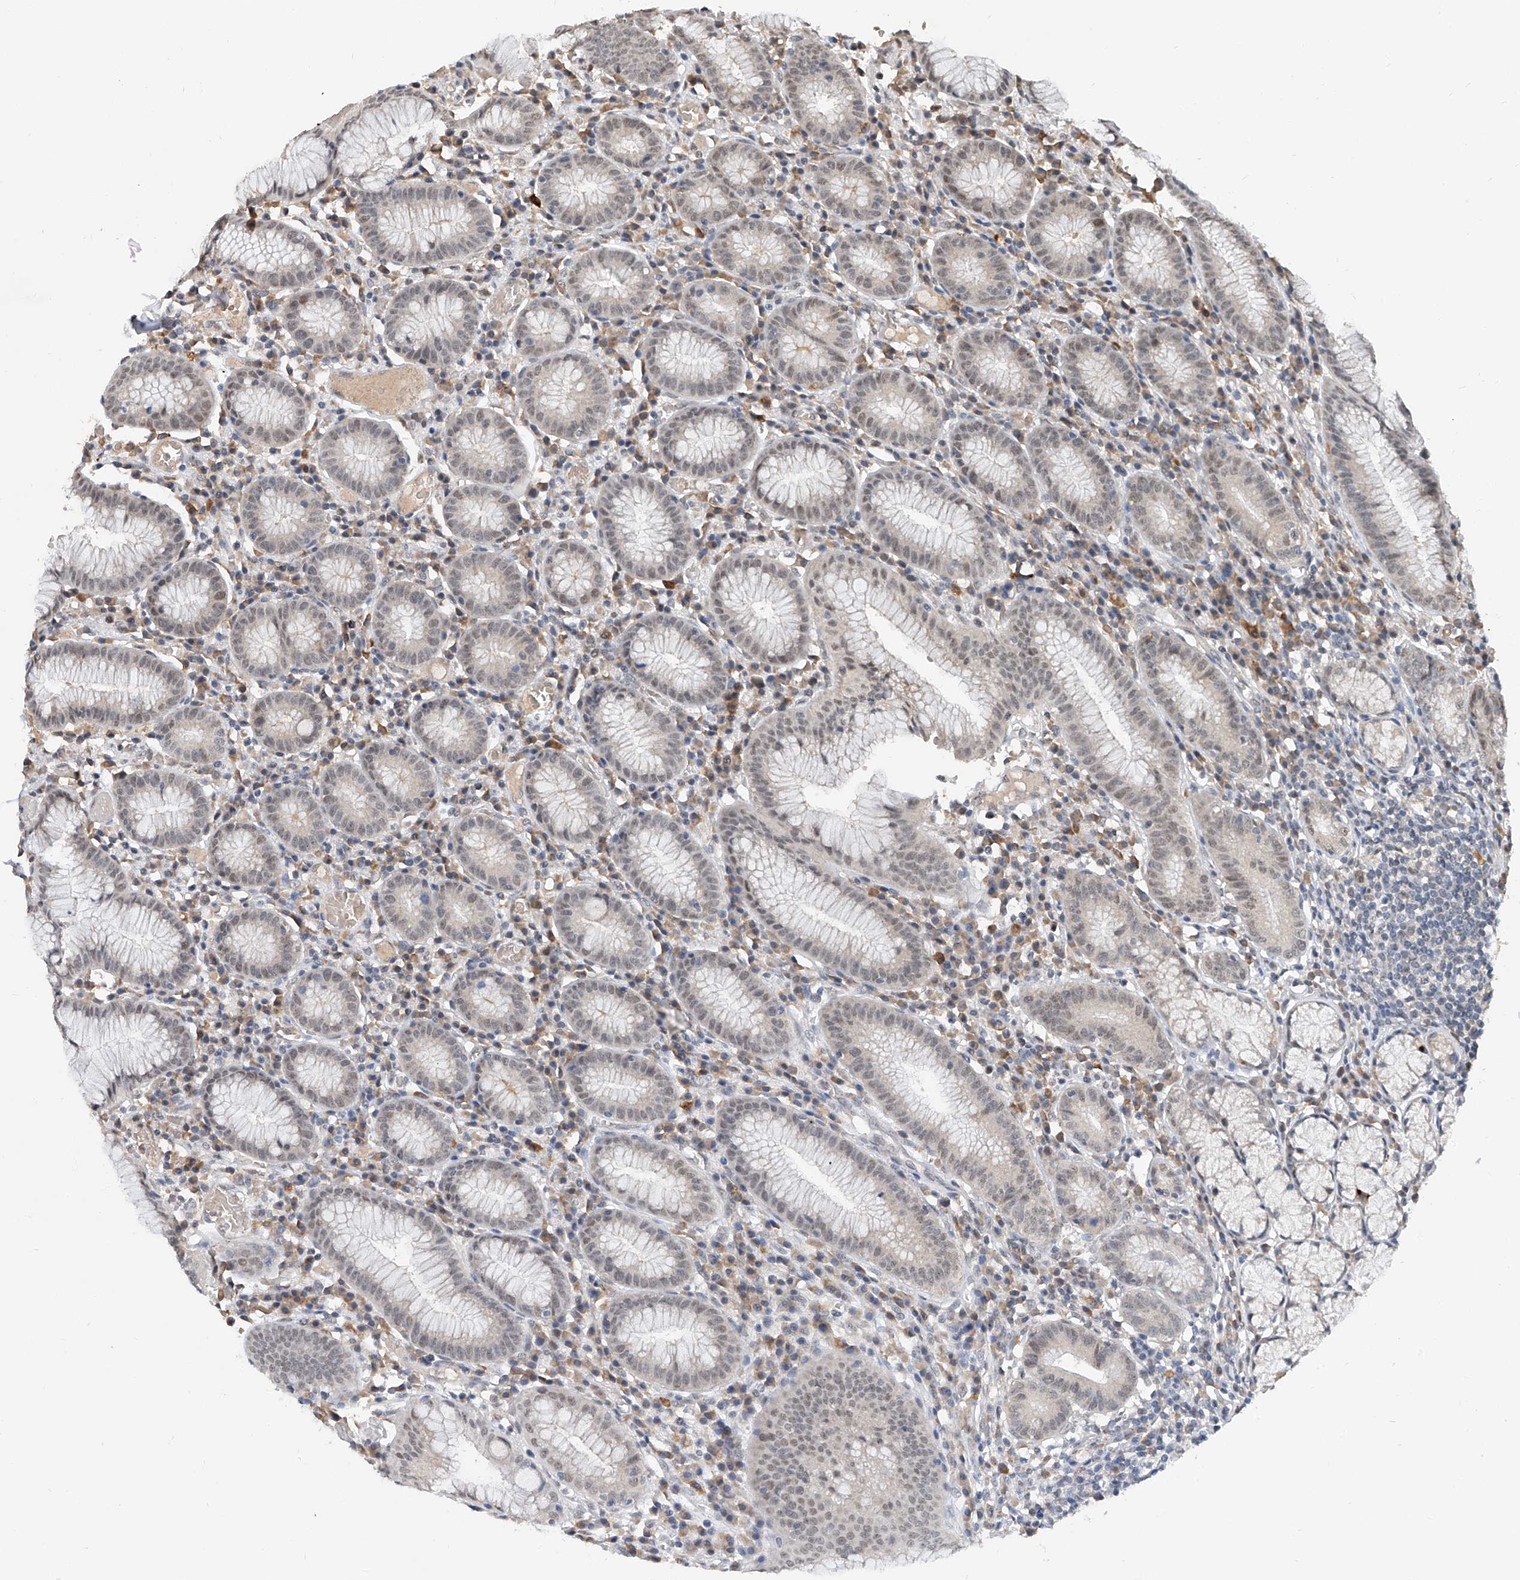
{"staining": {"intensity": "weak", "quantity": "<25%", "location": "nuclear"}, "tissue": "stomach", "cell_type": "Glandular cells", "image_type": "normal", "snomed": [{"axis": "morphology", "description": "Normal tissue, NOS"}, {"axis": "topography", "description": "Stomach"}], "caption": "Protein analysis of normal stomach reveals no significant positivity in glandular cells. Nuclei are stained in blue.", "gene": "CARMIL3", "patient": {"sex": "male", "age": 55}}